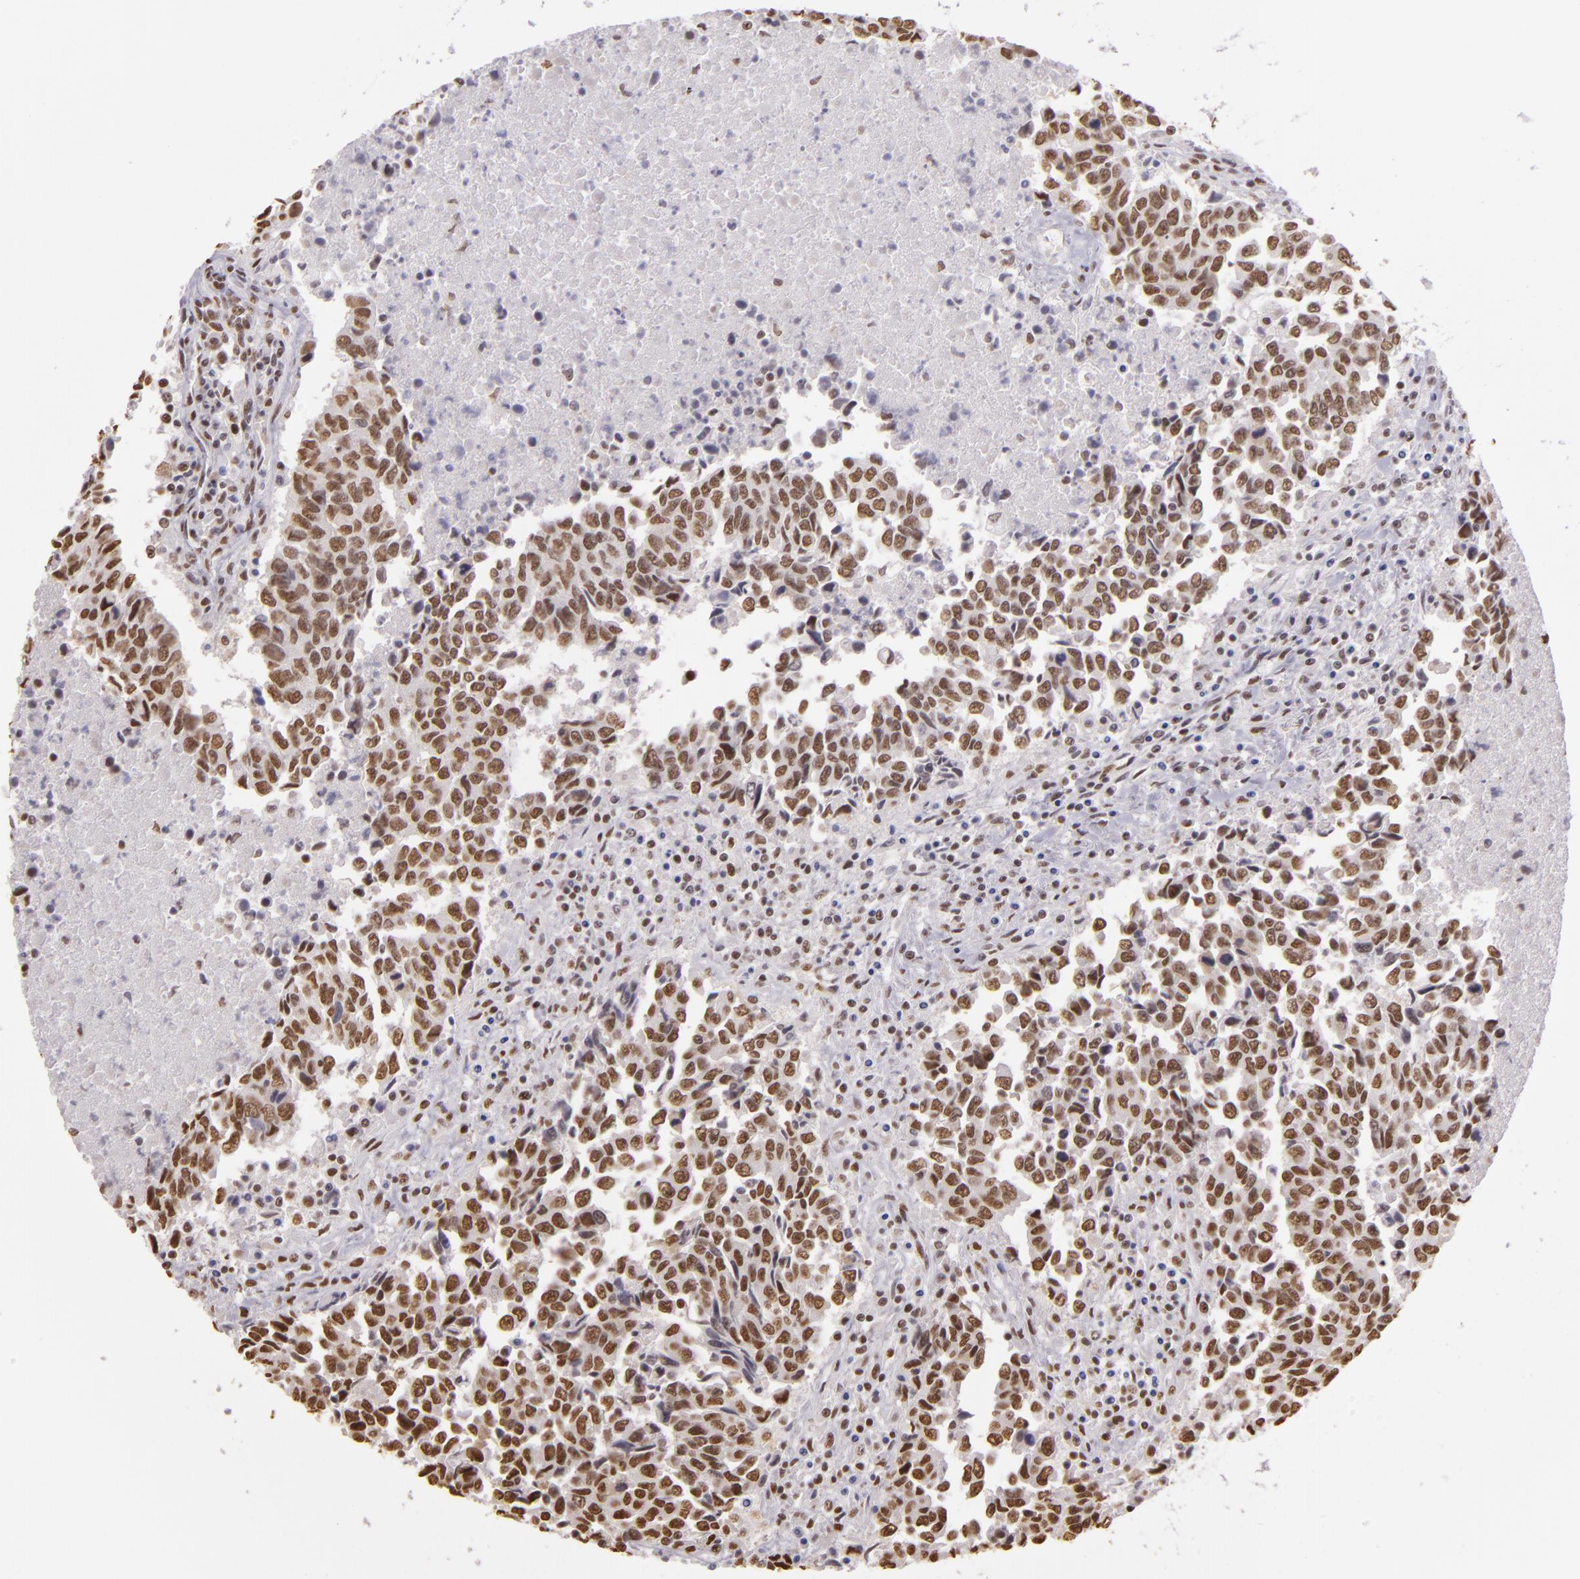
{"staining": {"intensity": "weak", "quantity": ">75%", "location": "nuclear"}, "tissue": "urothelial cancer", "cell_type": "Tumor cells", "image_type": "cancer", "snomed": [{"axis": "morphology", "description": "Urothelial carcinoma, High grade"}, {"axis": "topography", "description": "Urinary bladder"}], "caption": "Weak nuclear expression for a protein is appreciated in approximately >75% of tumor cells of urothelial carcinoma (high-grade) using IHC.", "gene": "PAPOLA", "patient": {"sex": "male", "age": 86}}